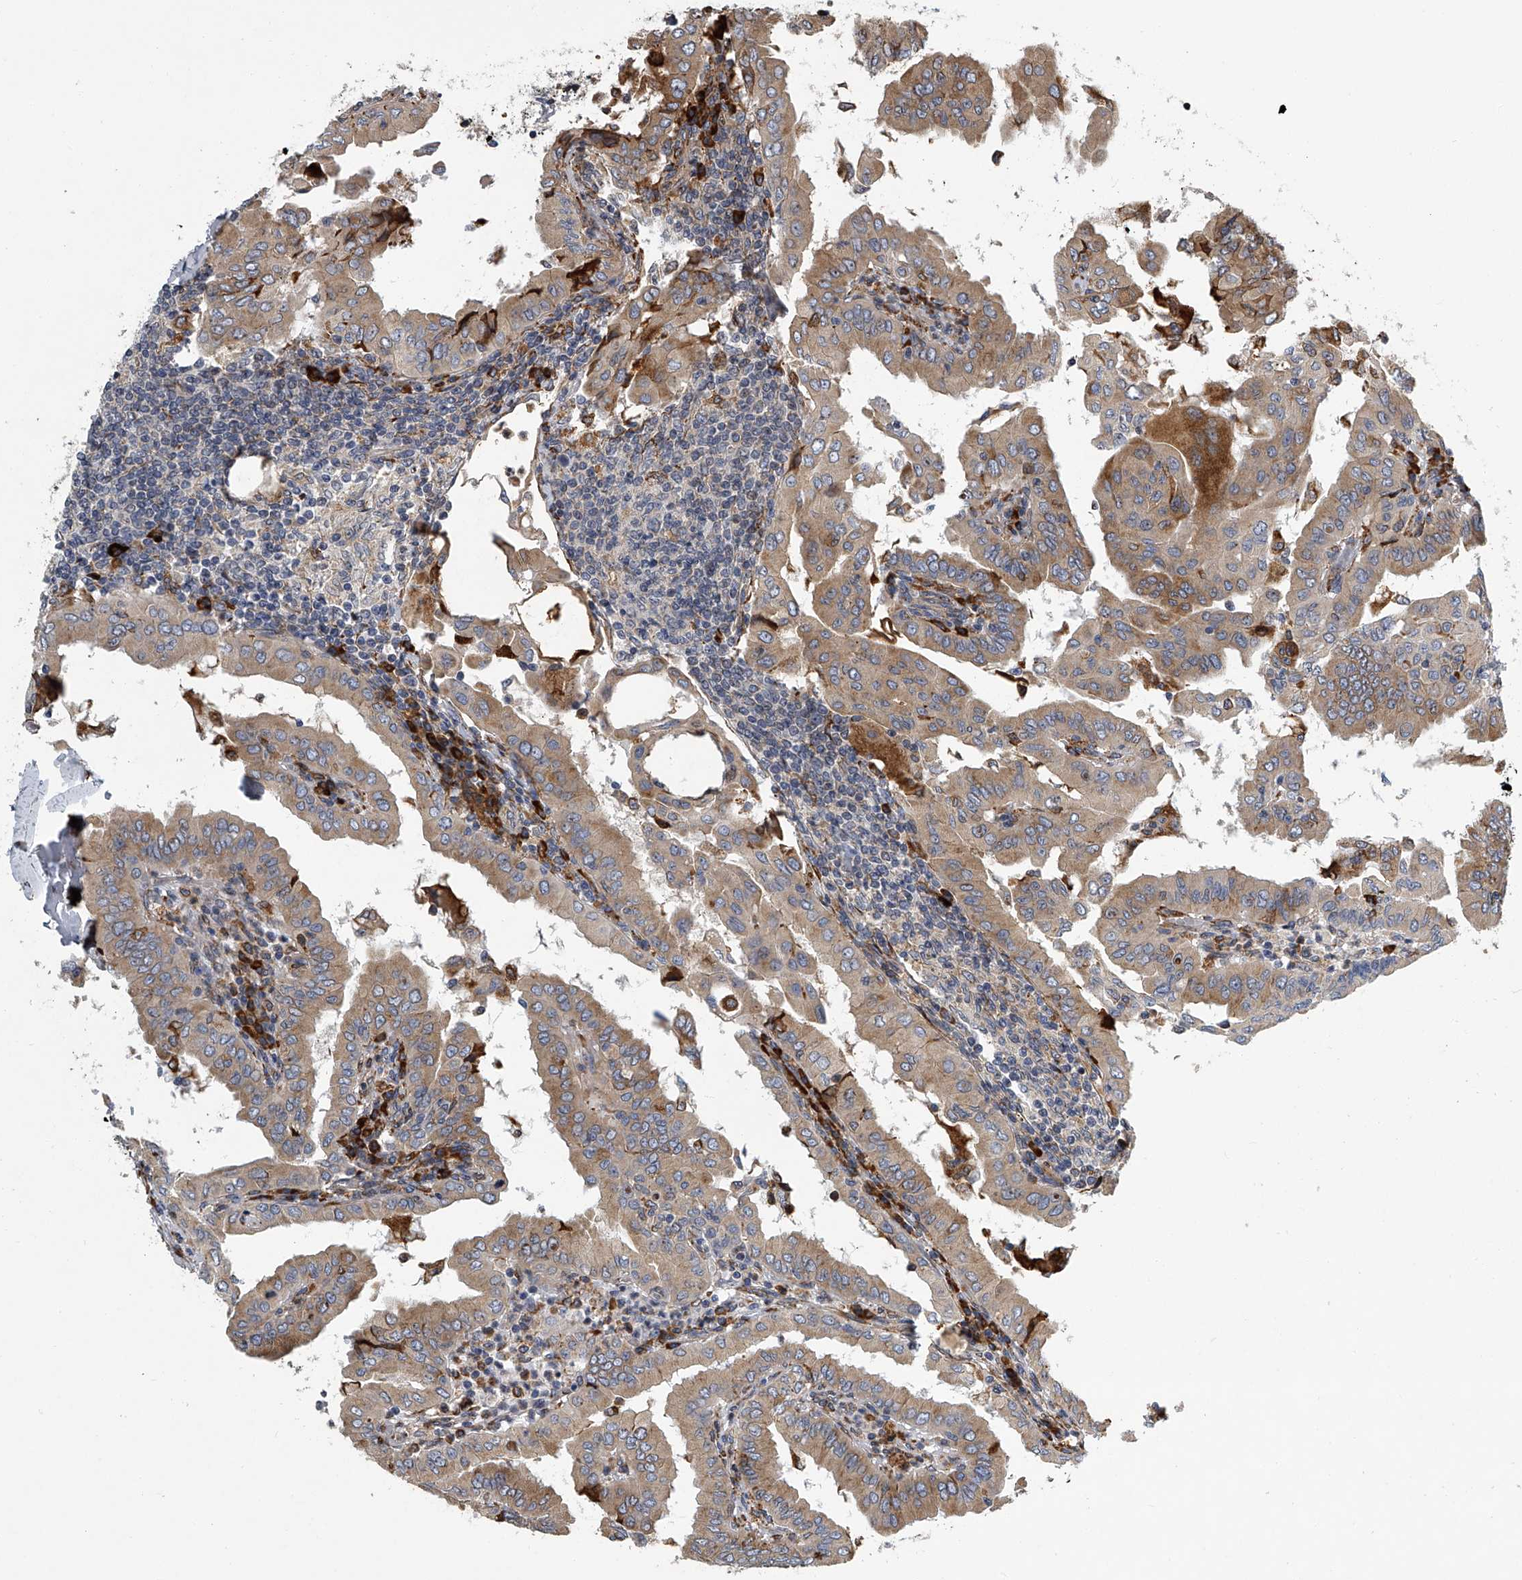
{"staining": {"intensity": "moderate", "quantity": ">75%", "location": "cytoplasmic/membranous"}, "tissue": "thyroid cancer", "cell_type": "Tumor cells", "image_type": "cancer", "snomed": [{"axis": "morphology", "description": "Papillary adenocarcinoma, NOS"}, {"axis": "topography", "description": "Thyroid gland"}], "caption": "Protein expression analysis of thyroid papillary adenocarcinoma reveals moderate cytoplasmic/membranous staining in approximately >75% of tumor cells.", "gene": "TMEM63C", "patient": {"sex": "male", "age": 33}}